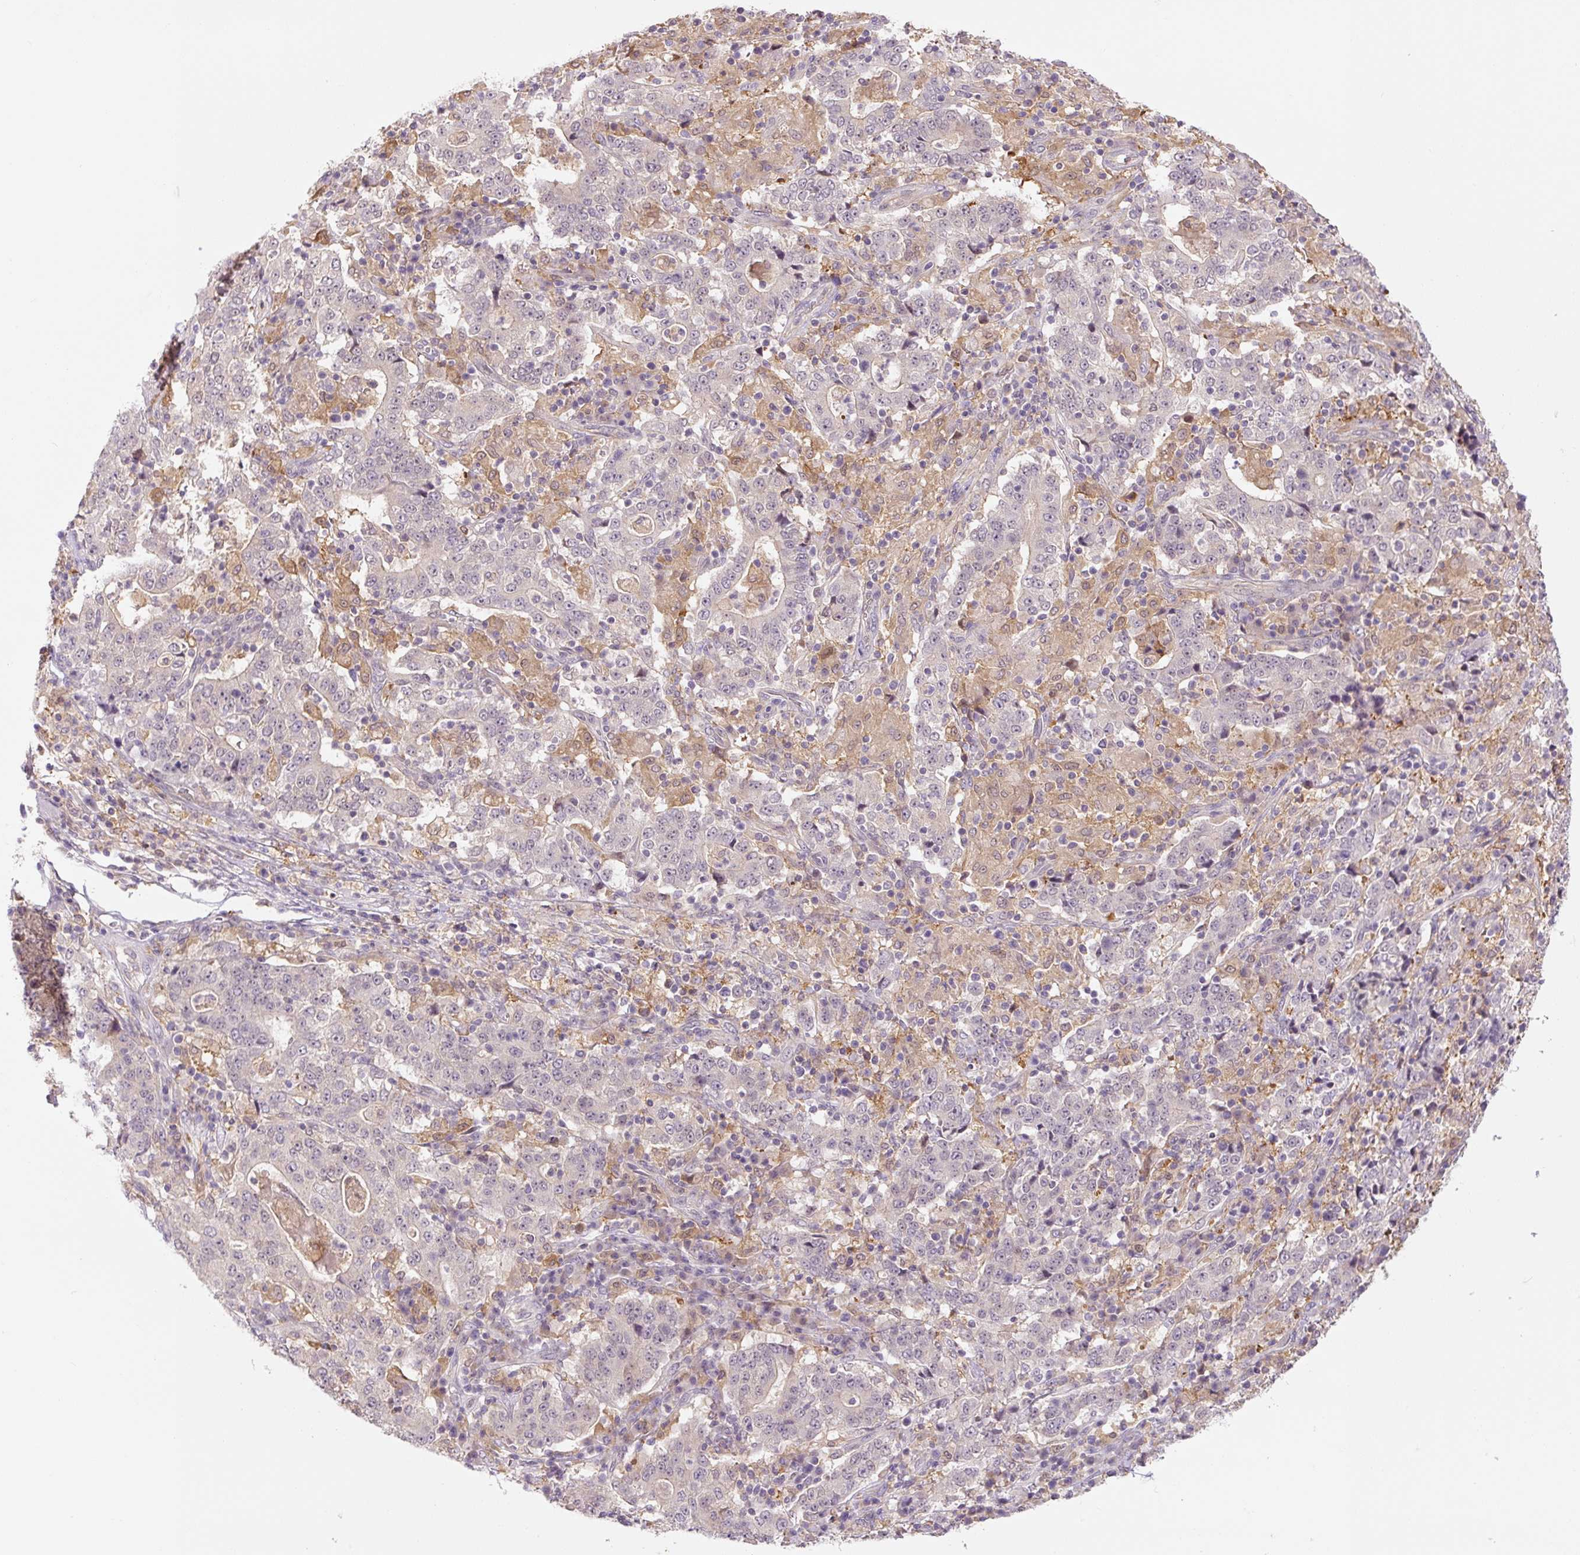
{"staining": {"intensity": "negative", "quantity": "none", "location": "none"}, "tissue": "stomach cancer", "cell_type": "Tumor cells", "image_type": "cancer", "snomed": [{"axis": "morphology", "description": "Normal tissue, NOS"}, {"axis": "morphology", "description": "Adenocarcinoma, NOS"}, {"axis": "topography", "description": "Stomach, upper"}, {"axis": "topography", "description": "Stomach"}], "caption": "A micrograph of stomach adenocarcinoma stained for a protein reveals no brown staining in tumor cells.", "gene": "SPSB2", "patient": {"sex": "male", "age": 59}}